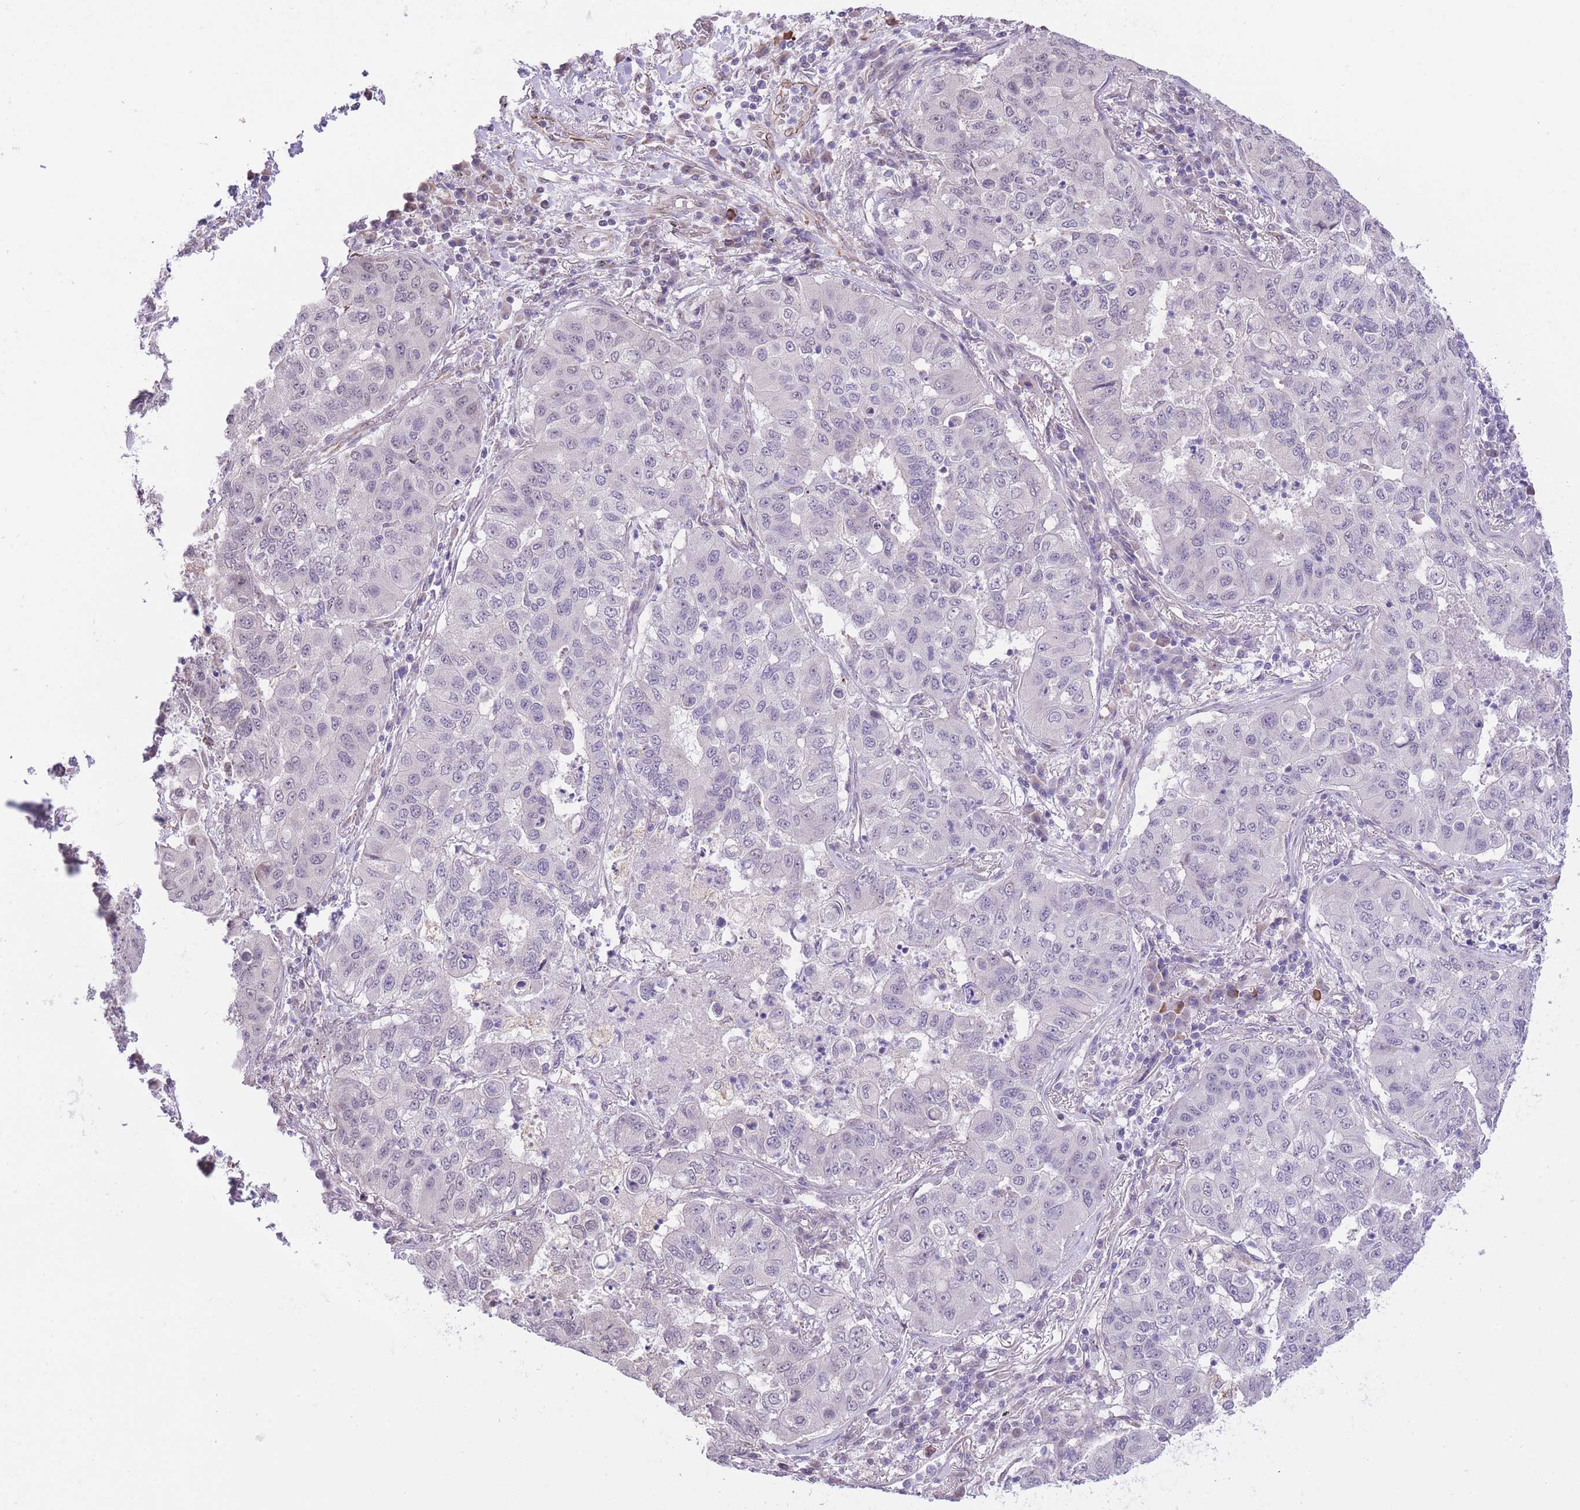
{"staining": {"intensity": "negative", "quantity": "none", "location": "none"}, "tissue": "lung cancer", "cell_type": "Tumor cells", "image_type": "cancer", "snomed": [{"axis": "morphology", "description": "Squamous cell carcinoma, NOS"}, {"axis": "topography", "description": "Lung"}], "caption": "Tumor cells show no significant protein staining in lung cancer (squamous cell carcinoma).", "gene": "PSG8", "patient": {"sex": "male", "age": 74}}